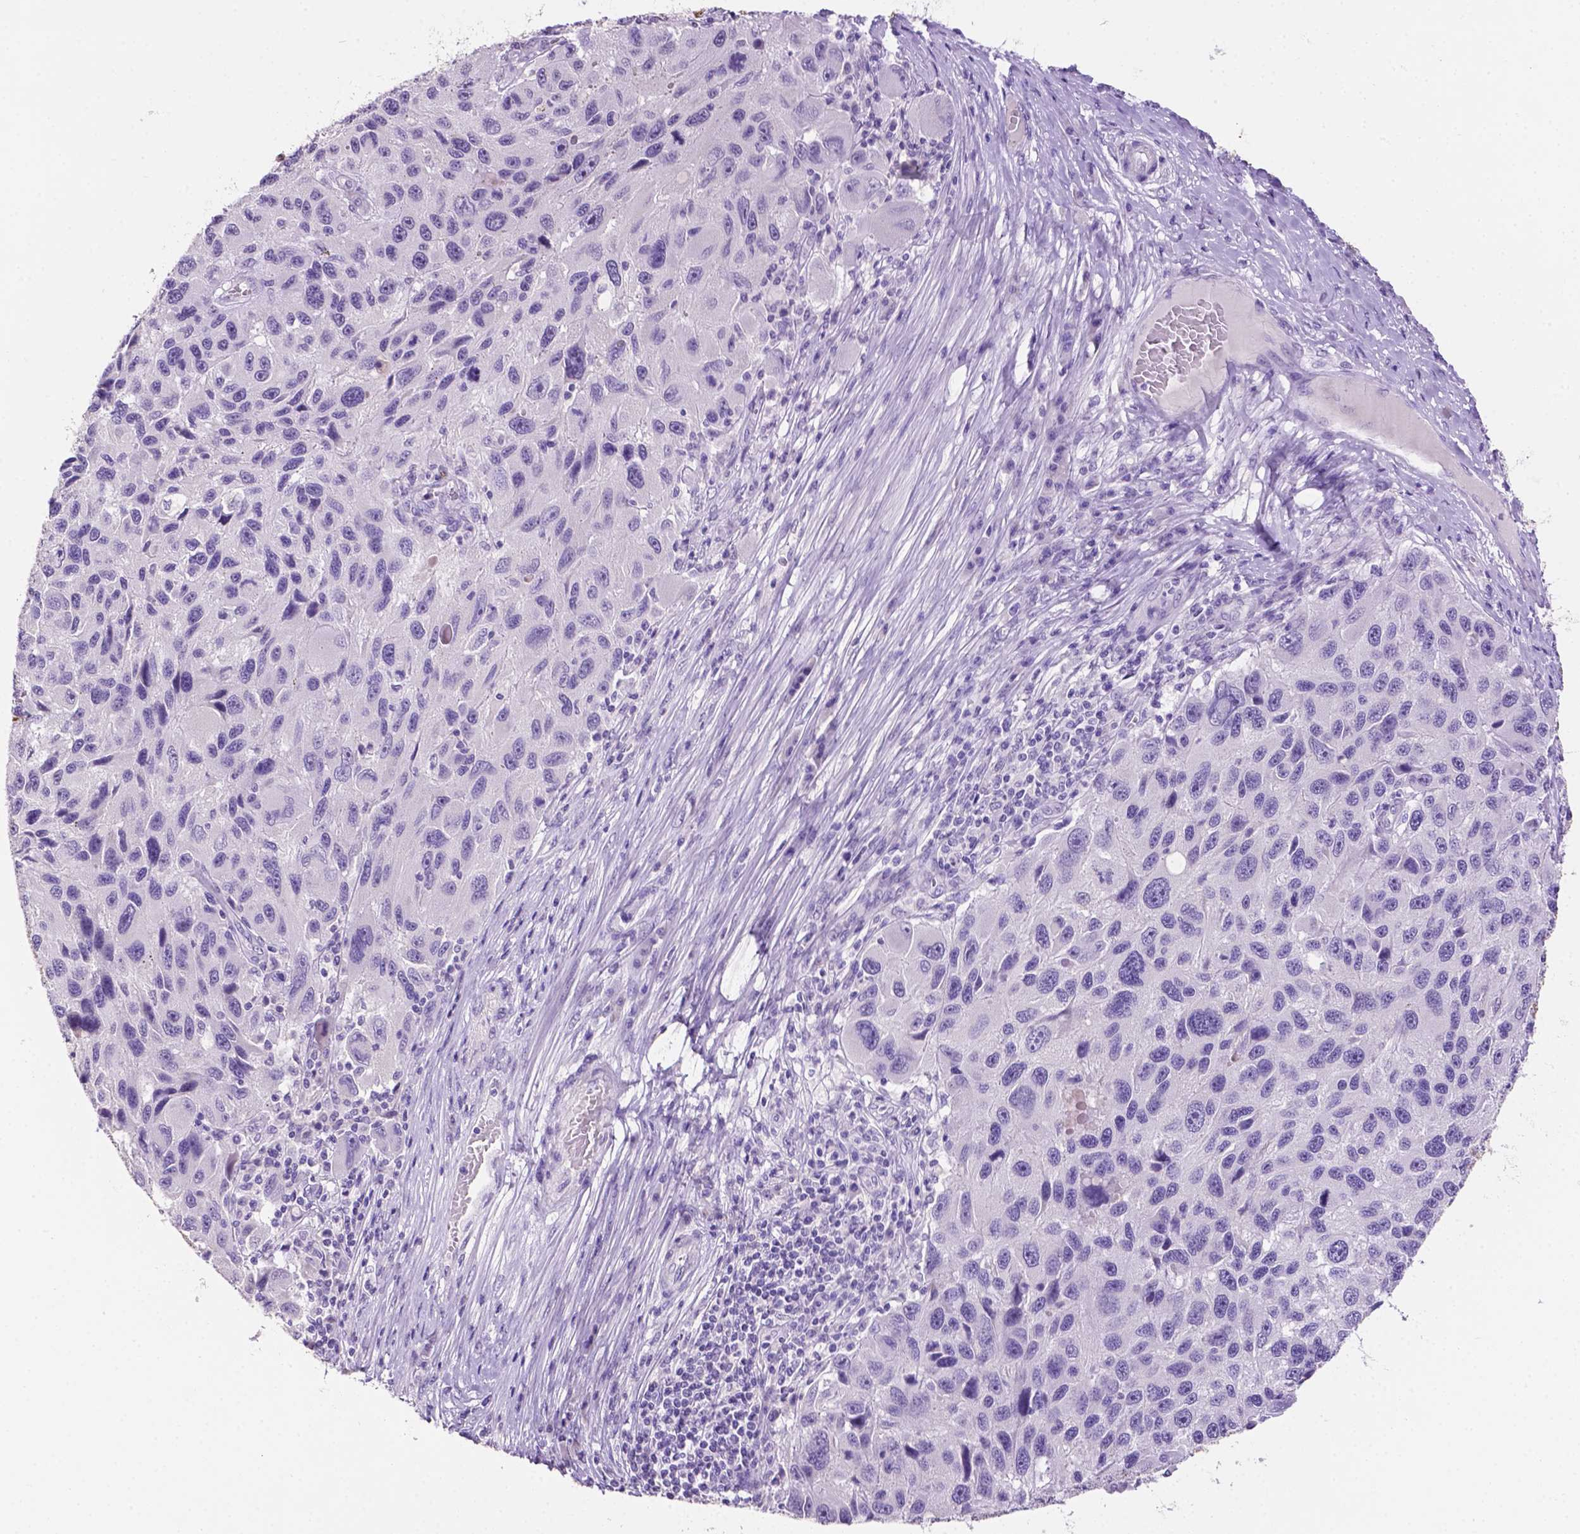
{"staining": {"intensity": "negative", "quantity": "none", "location": "none"}, "tissue": "melanoma", "cell_type": "Tumor cells", "image_type": "cancer", "snomed": [{"axis": "morphology", "description": "Malignant melanoma, NOS"}, {"axis": "topography", "description": "Skin"}], "caption": "Tumor cells show no significant expression in melanoma.", "gene": "TACSTD2", "patient": {"sex": "male", "age": 53}}